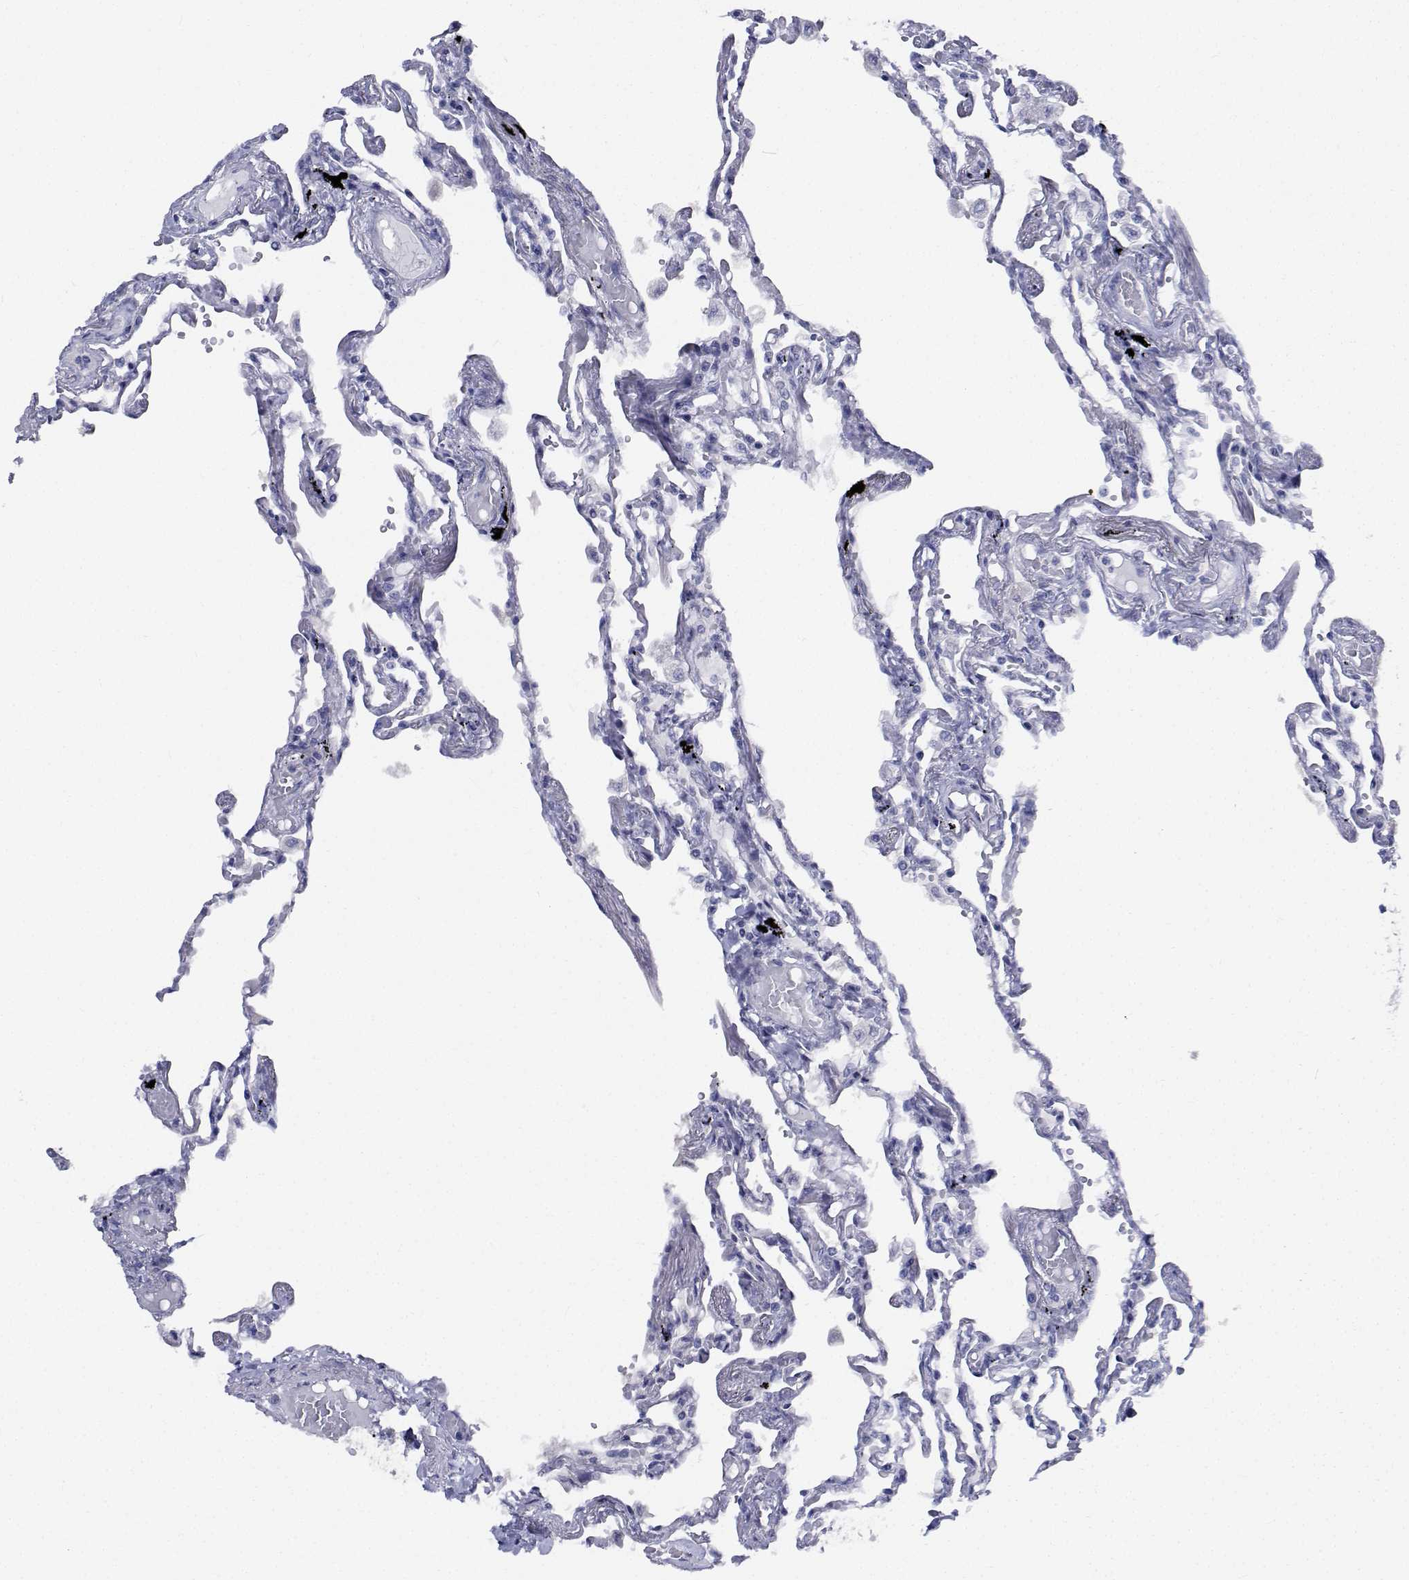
{"staining": {"intensity": "negative", "quantity": "none", "location": "none"}, "tissue": "lung", "cell_type": "Alveolar cells", "image_type": "normal", "snomed": [{"axis": "morphology", "description": "Normal tissue, NOS"}, {"axis": "morphology", "description": "Adenocarcinoma, NOS"}, {"axis": "topography", "description": "Cartilage tissue"}, {"axis": "topography", "description": "Lung"}], "caption": "Immunohistochemistry (IHC) histopathology image of normal lung stained for a protein (brown), which shows no expression in alveolar cells.", "gene": "CDHR3", "patient": {"sex": "female", "age": 67}}